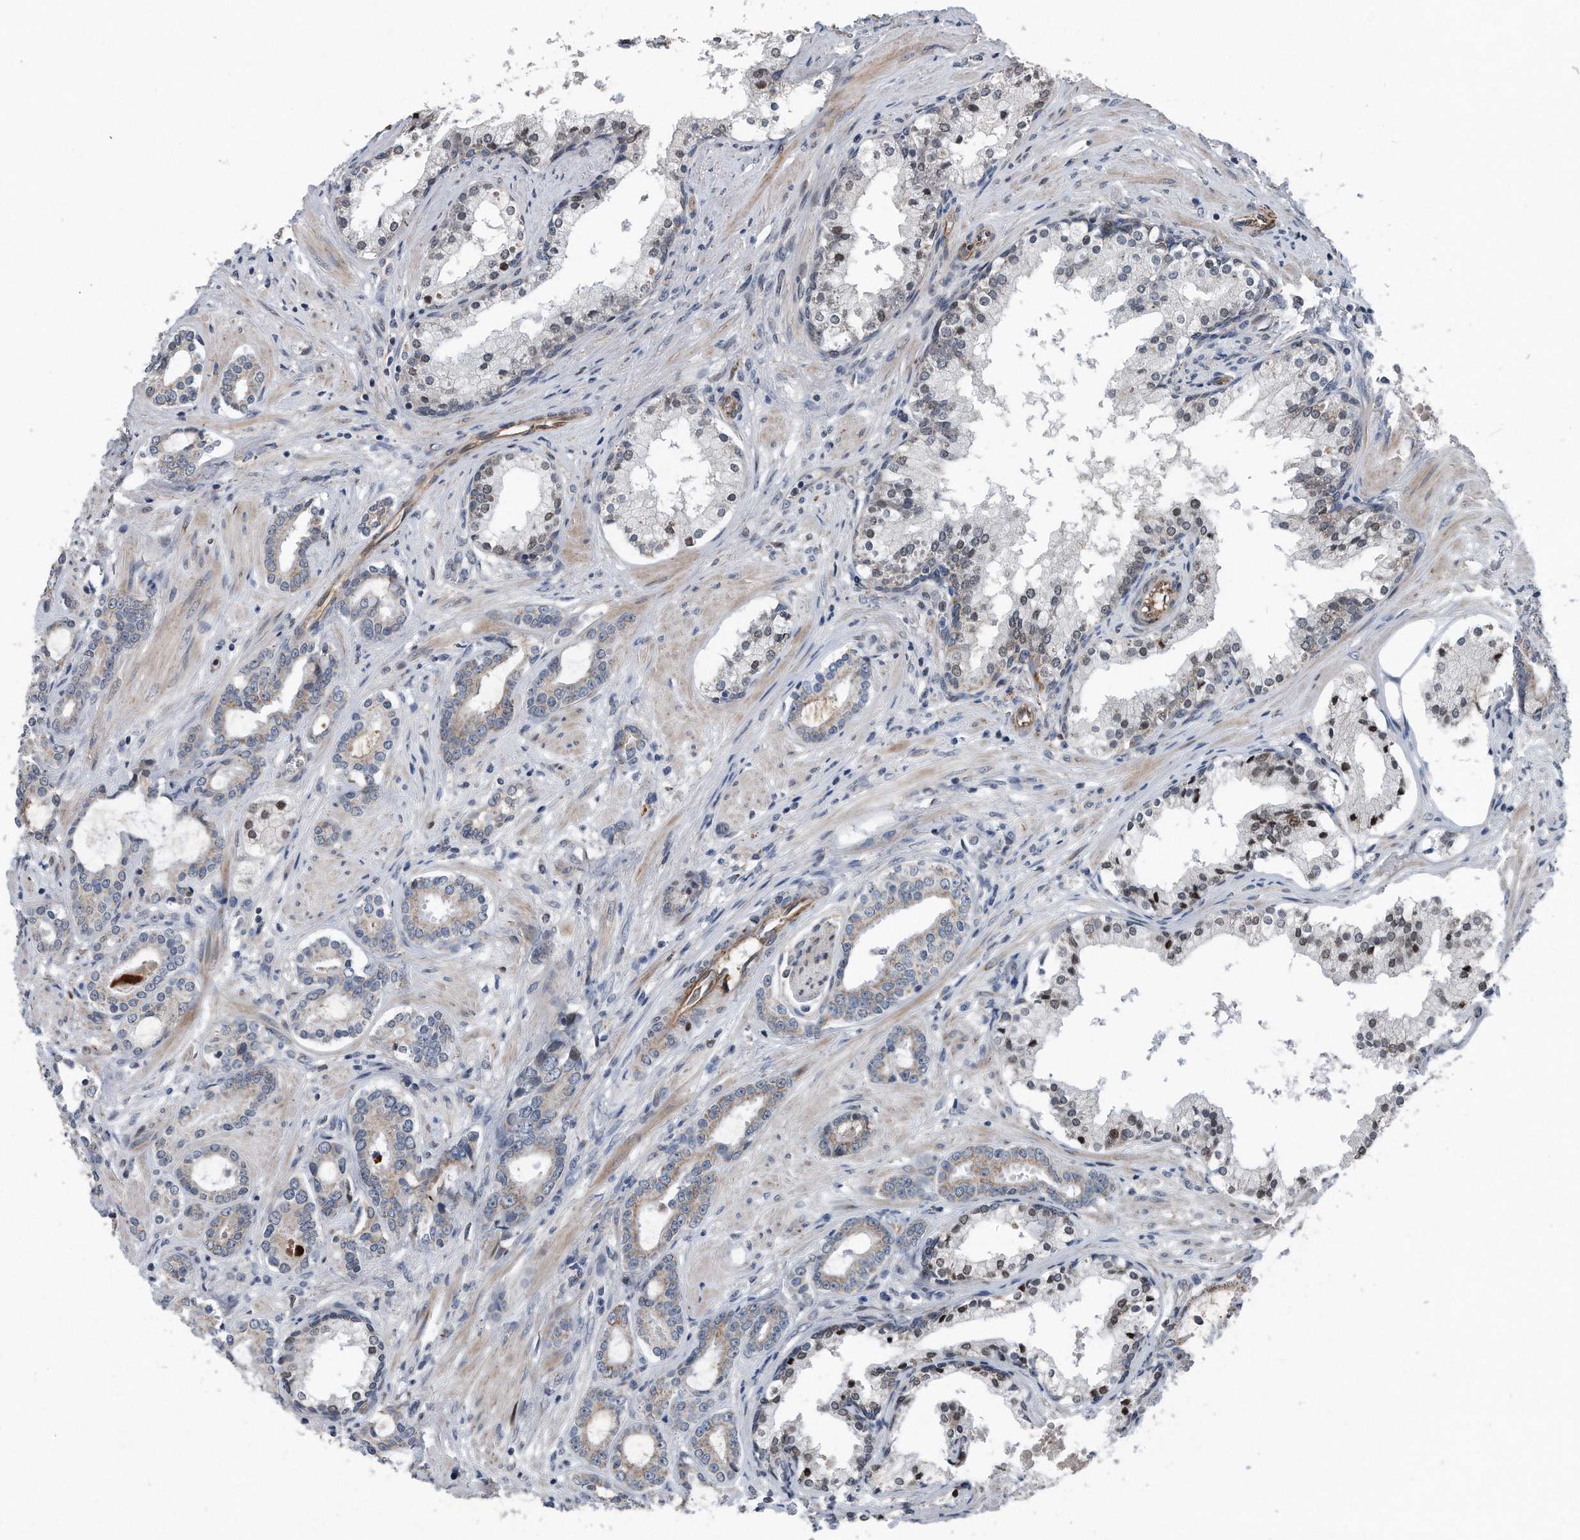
{"staining": {"intensity": "weak", "quantity": "<25%", "location": "cytoplasmic/membranous"}, "tissue": "prostate cancer", "cell_type": "Tumor cells", "image_type": "cancer", "snomed": [{"axis": "morphology", "description": "Adenocarcinoma, High grade"}, {"axis": "topography", "description": "Prostate"}], "caption": "Immunohistochemical staining of human adenocarcinoma (high-grade) (prostate) reveals no significant staining in tumor cells. (DAB (3,3'-diaminobenzidine) IHC with hematoxylin counter stain).", "gene": "DST", "patient": {"sex": "male", "age": 58}}